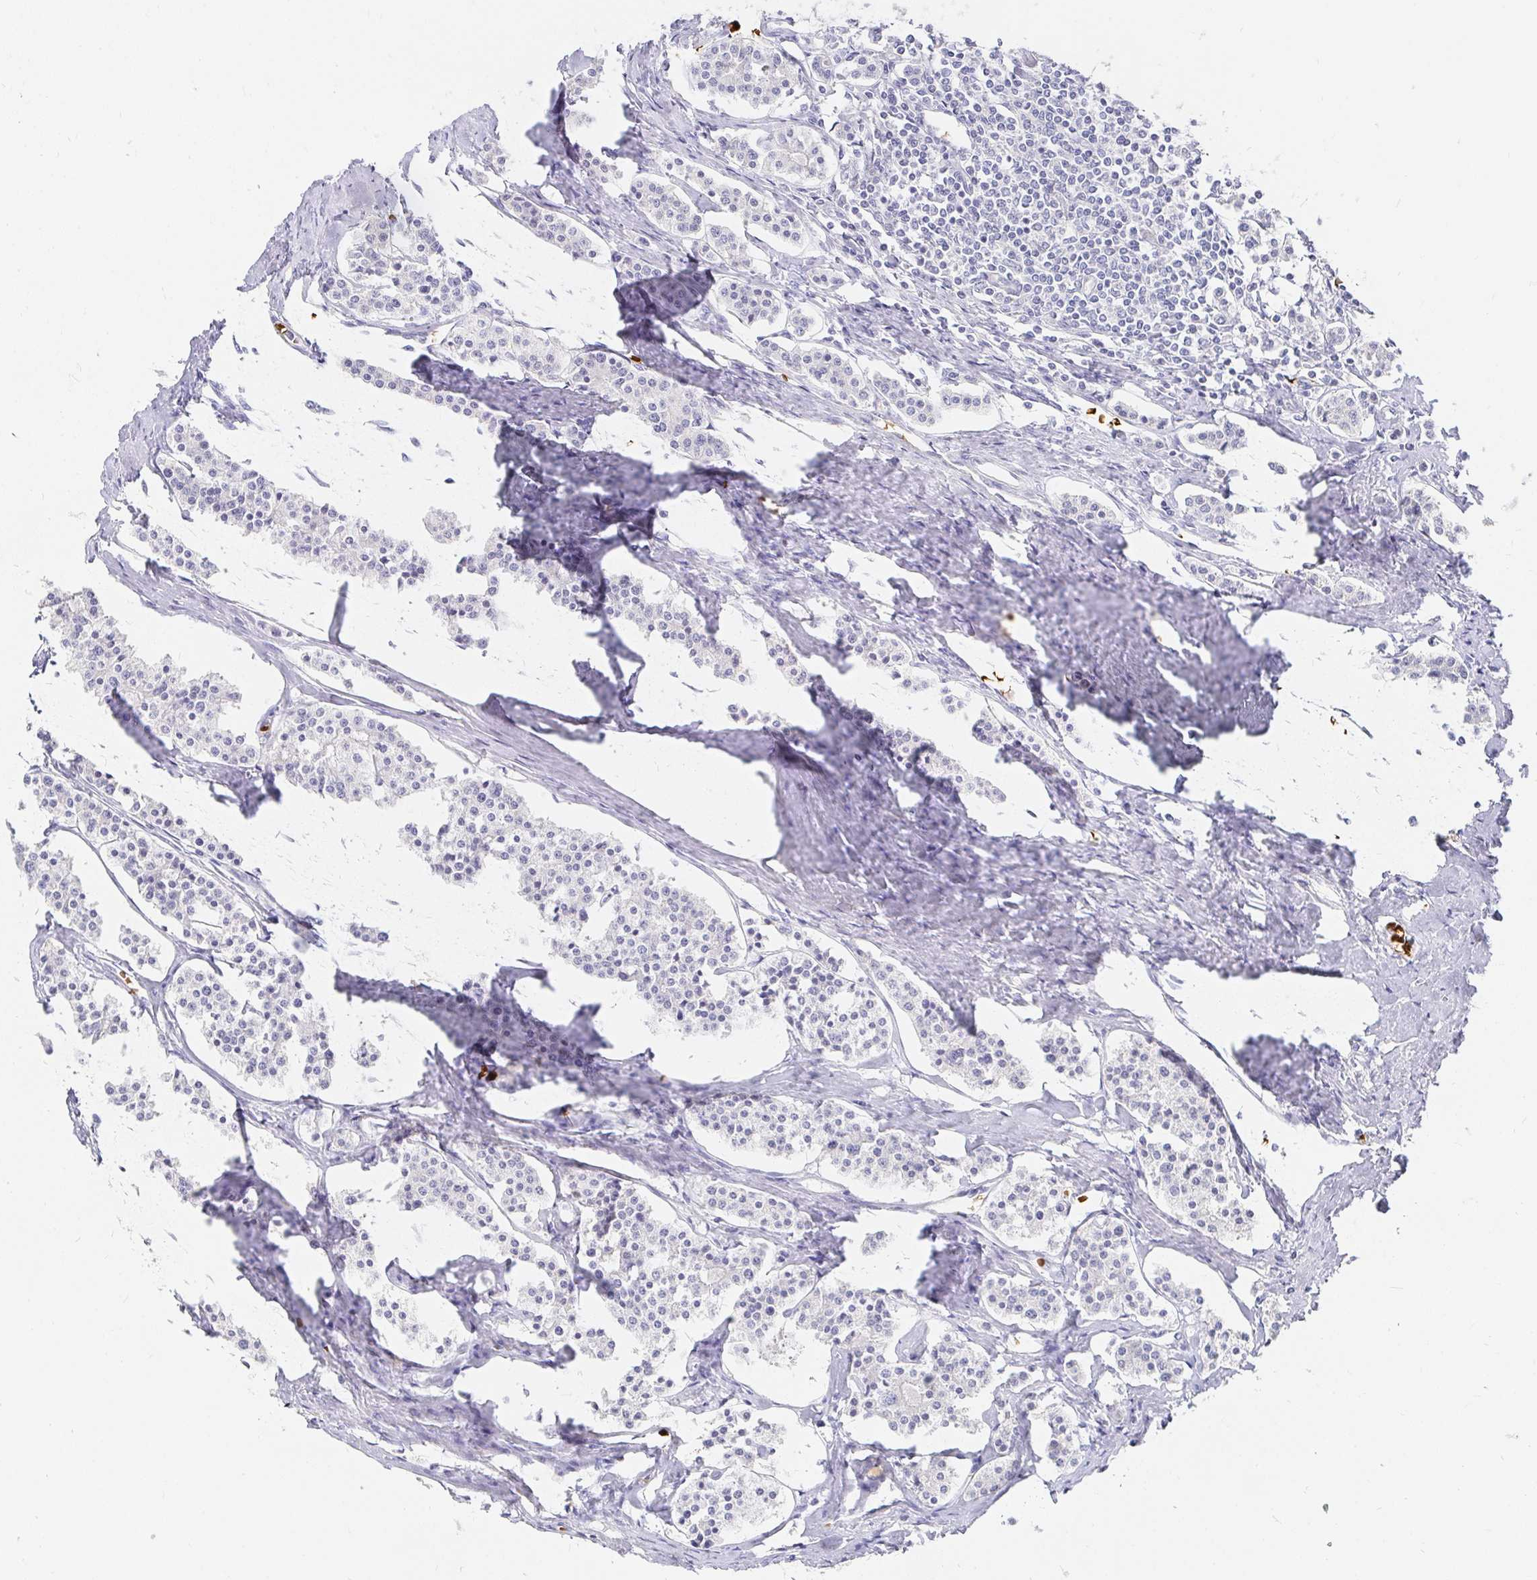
{"staining": {"intensity": "negative", "quantity": "none", "location": "none"}, "tissue": "carcinoid", "cell_type": "Tumor cells", "image_type": "cancer", "snomed": [{"axis": "morphology", "description": "Carcinoid, malignant, NOS"}, {"axis": "topography", "description": "Small intestine"}], "caption": "Carcinoid (malignant) was stained to show a protein in brown. There is no significant expression in tumor cells.", "gene": "FGF21", "patient": {"sex": "male", "age": 63}}